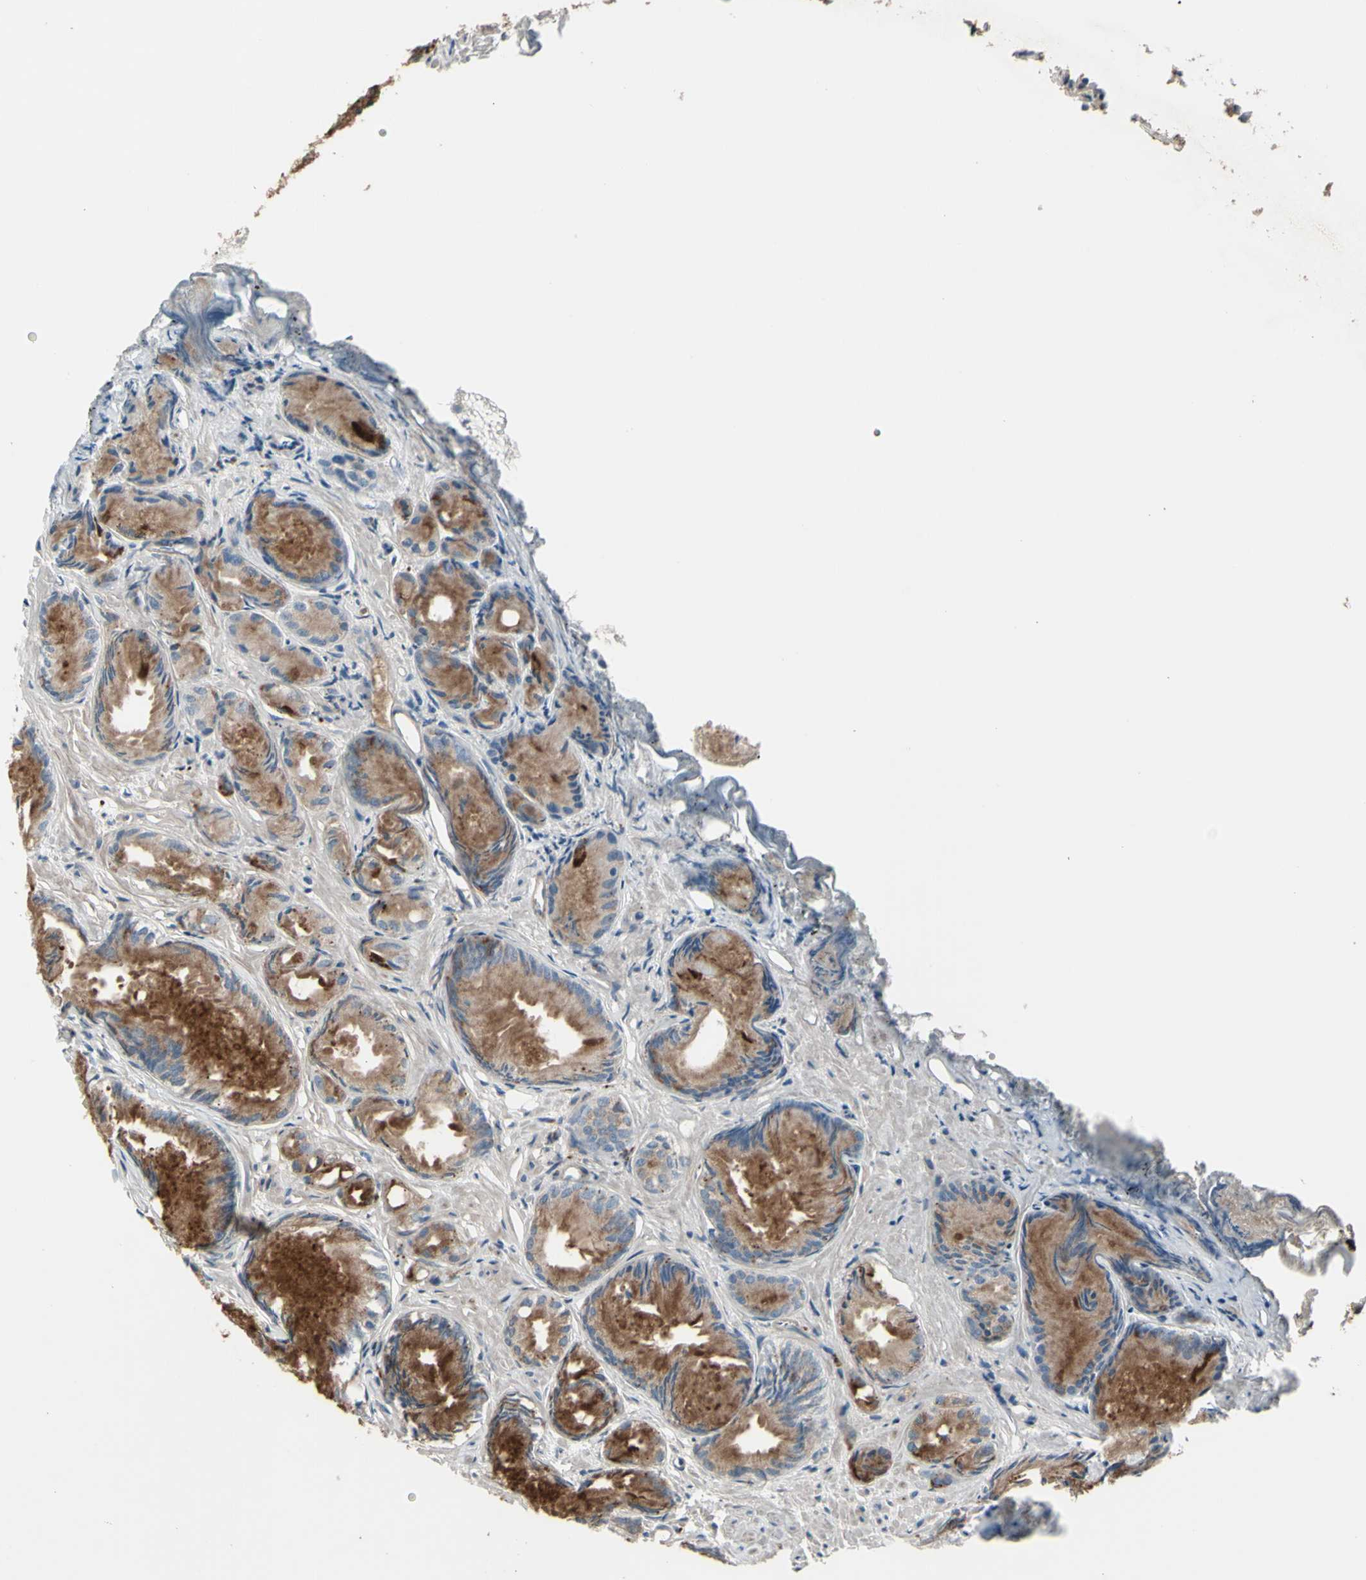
{"staining": {"intensity": "moderate", "quantity": ">75%", "location": "cytoplasmic/membranous"}, "tissue": "prostate cancer", "cell_type": "Tumor cells", "image_type": "cancer", "snomed": [{"axis": "morphology", "description": "Adenocarcinoma, Low grade"}, {"axis": "topography", "description": "Prostate"}], "caption": "Adenocarcinoma (low-grade) (prostate) stained with DAB (3,3'-diaminobenzidine) immunohistochemistry reveals medium levels of moderate cytoplasmic/membranous staining in about >75% of tumor cells.", "gene": "OSTM1", "patient": {"sex": "male", "age": 72}}